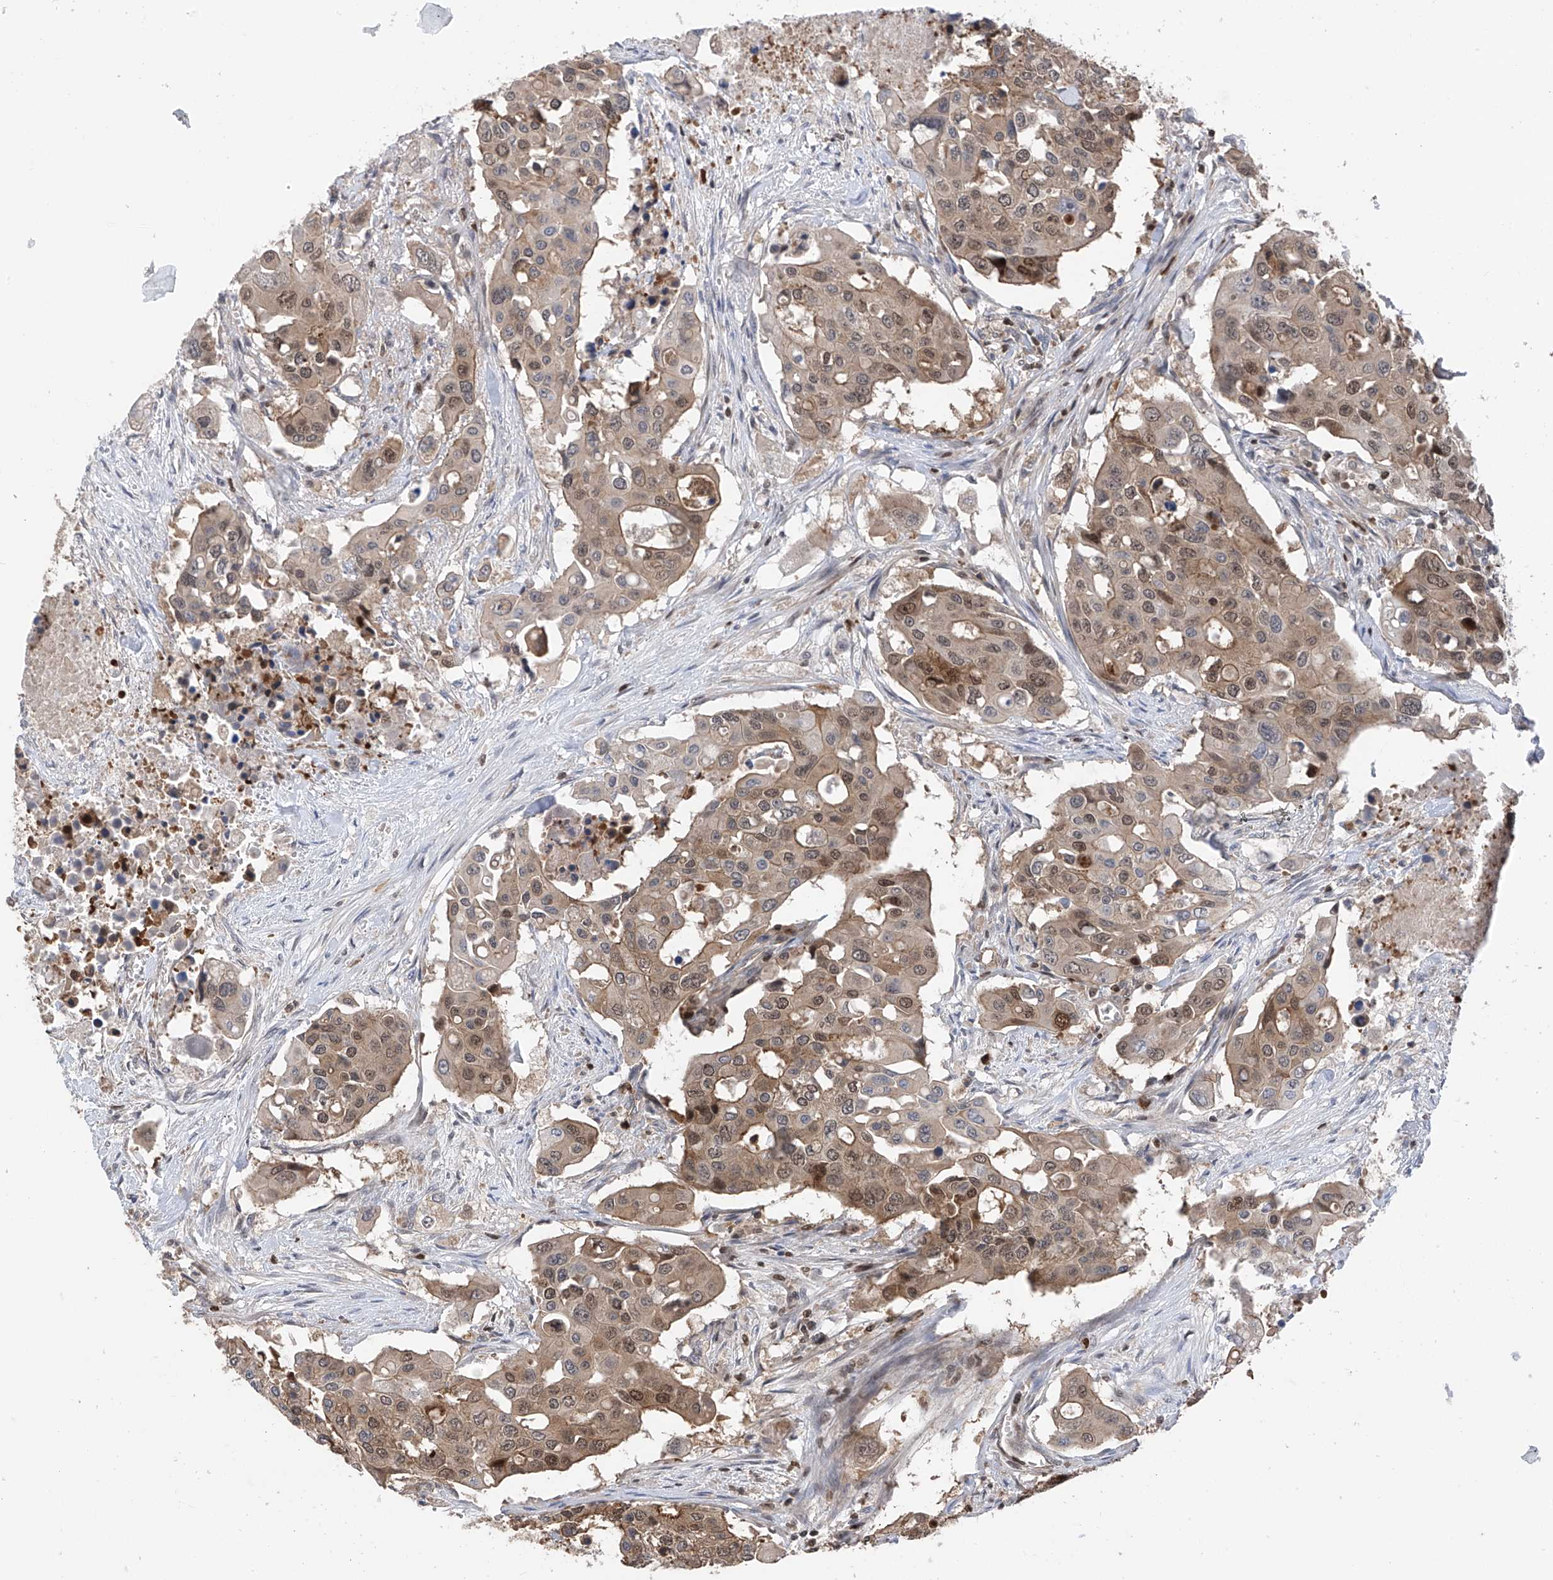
{"staining": {"intensity": "moderate", "quantity": "25%-75%", "location": "cytoplasmic/membranous,nuclear"}, "tissue": "colorectal cancer", "cell_type": "Tumor cells", "image_type": "cancer", "snomed": [{"axis": "morphology", "description": "Adenocarcinoma, NOS"}, {"axis": "topography", "description": "Colon"}], "caption": "Immunohistochemical staining of human colorectal cancer (adenocarcinoma) shows medium levels of moderate cytoplasmic/membranous and nuclear protein positivity in approximately 25%-75% of tumor cells. The staining was performed using DAB (3,3'-diaminobenzidine), with brown indicating positive protein expression. Nuclei are stained blue with hematoxylin.", "gene": "DNAJC9", "patient": {"sex": "male", "age": 77}}